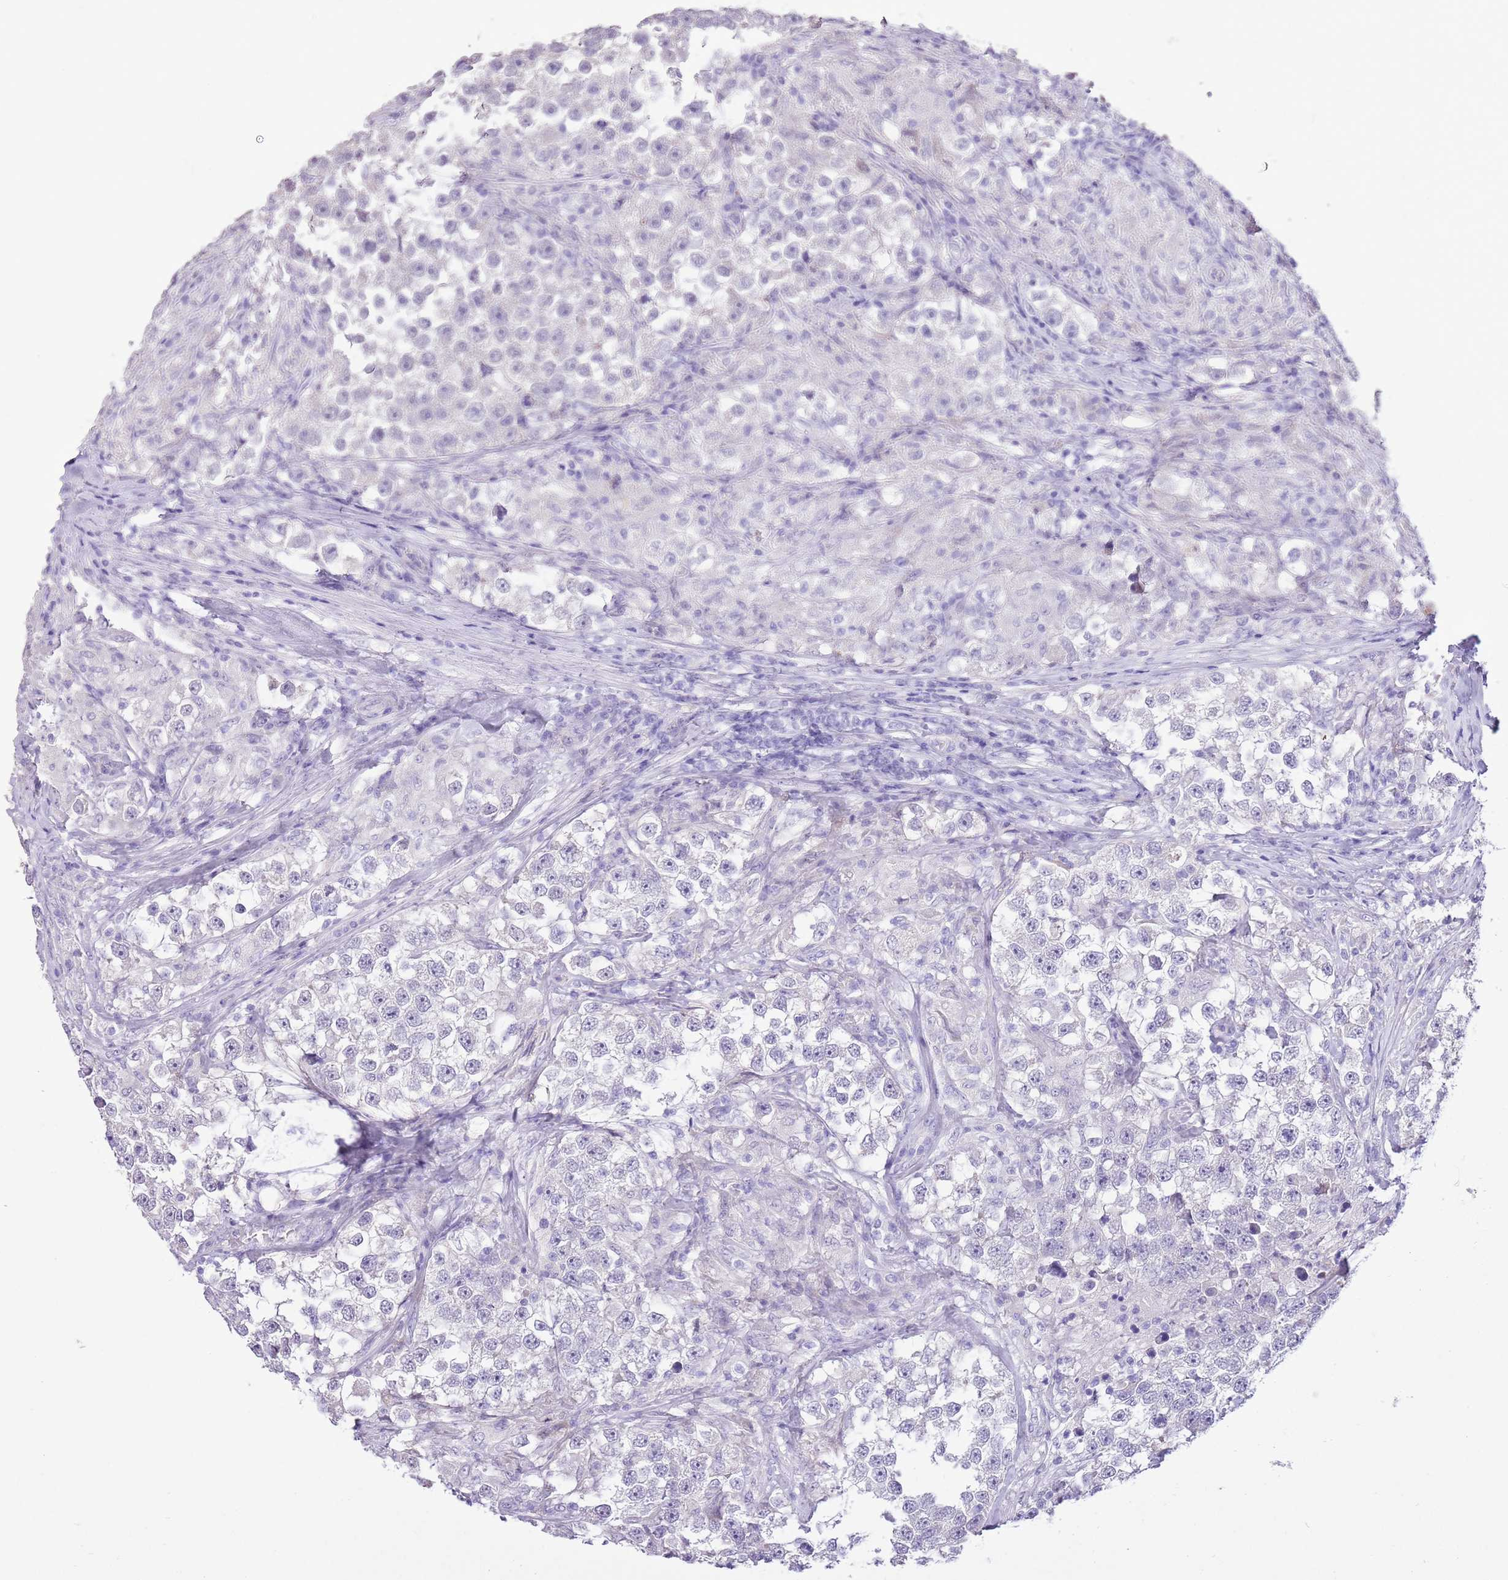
{"staining": {"intensity": "negative", "quantity": "none", "location": "none"}, "tissue": "testis cancer", "cell_type": "Tumor cells", "image_type": "cancer", "snomed": [{"axis": "morphology", "description": "Seminoma, NOS"}, {"axis": "topography", "description": "Testis"}], "caption": "There is no significant positivity in tumor cells of testis cancer. (DAB (3,3'-diaminobenzidine) IHC, high magnification).", "gene": "XPO7", "patient": {"sex": "male", "age": 46}}